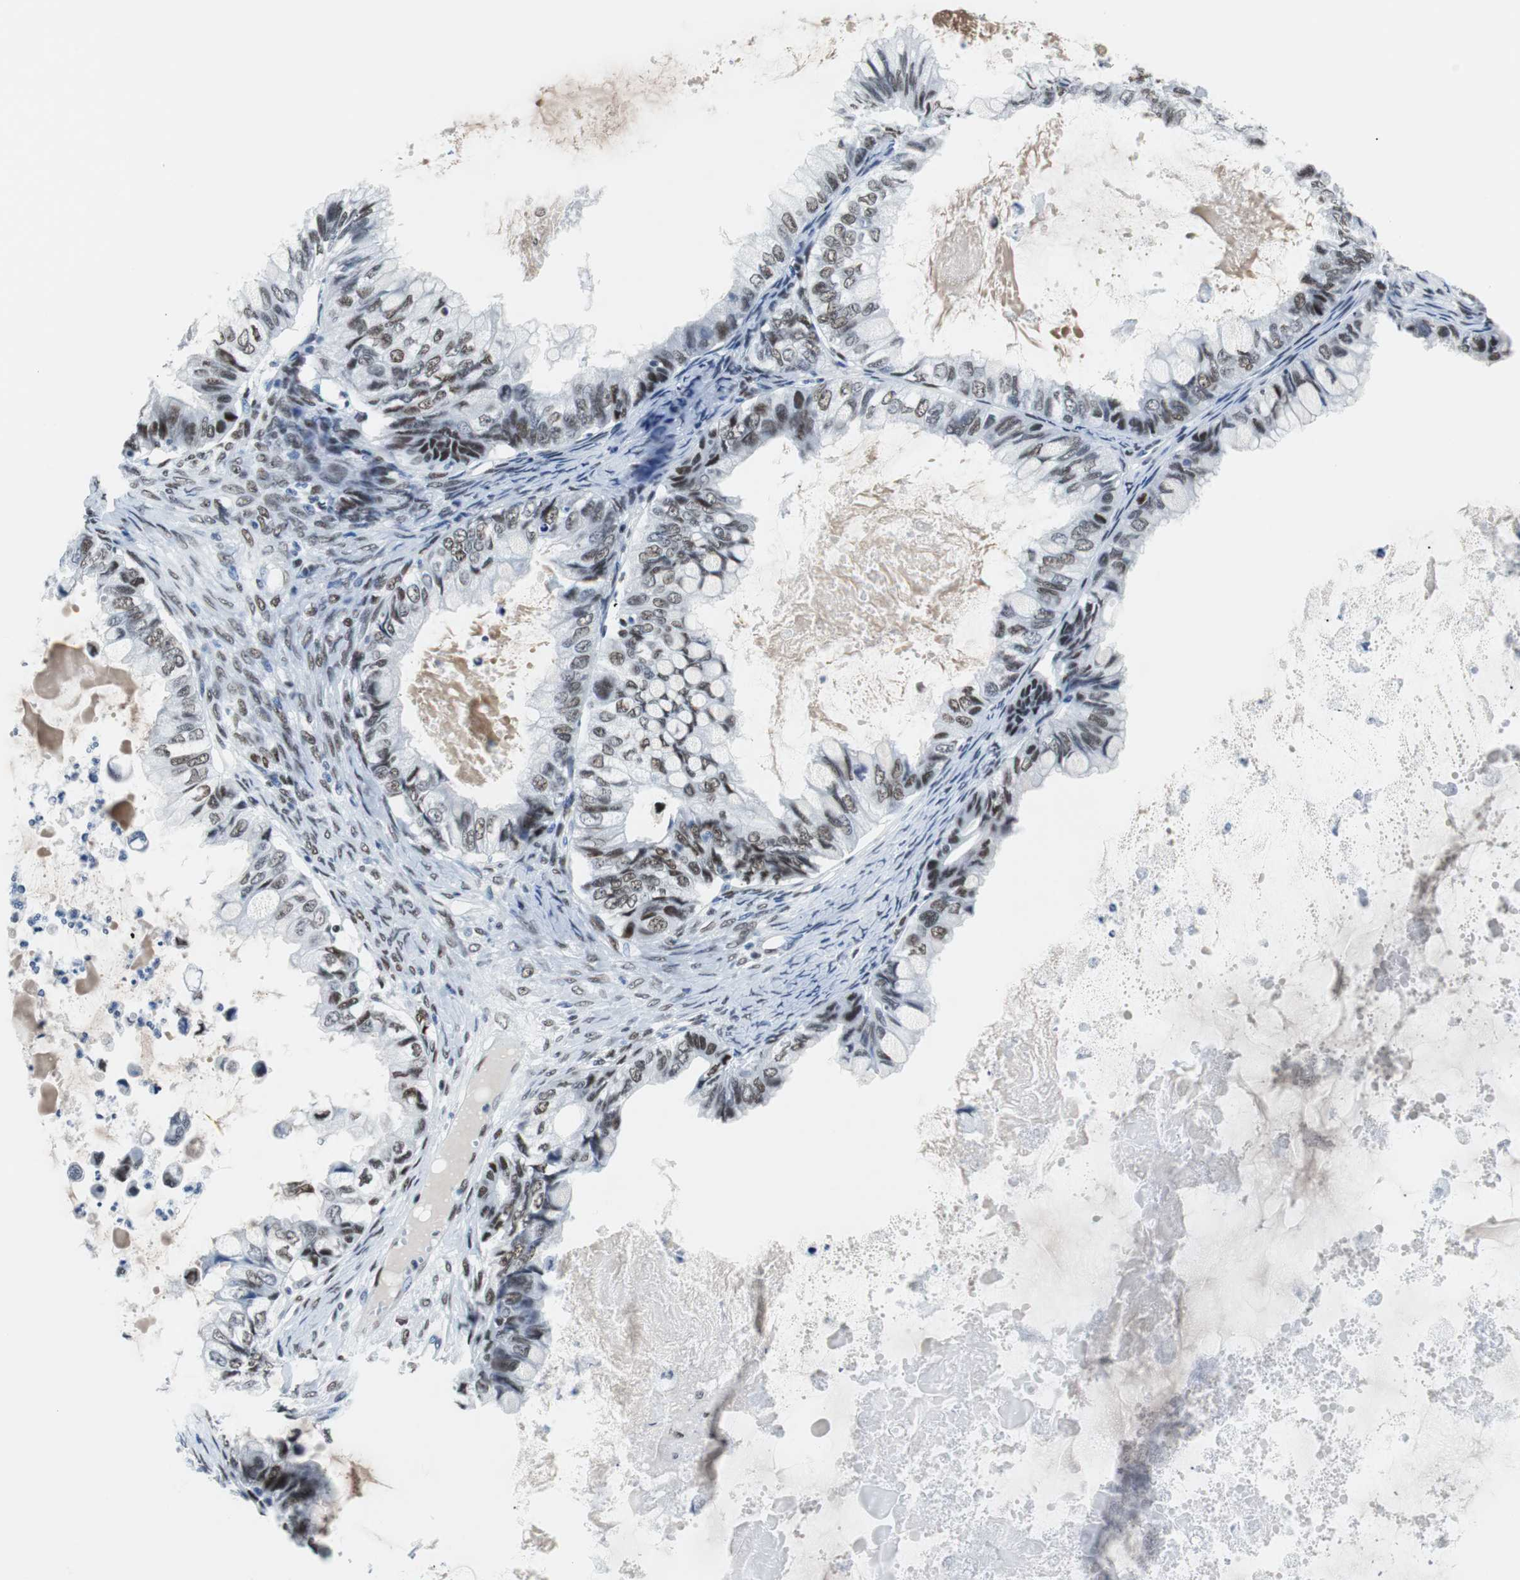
{"staining": {"intensity": "moderate", "quantity": ">75%", "location": "nuclear"}, "tissue": "ovarian cancer", "cell_type": "Tumor cells", "image_type": "cancer", "snomed": [{"axis": "morphology", "description": "Cystadenocarcinoma, mucinous, NOS"}, {"axis": "topography", "description": "Ovary"}], "caption": "Ovarian mucinous cystadenocarcinoma was stained to show a protein in brown. There is medium levels of moderate nuclear expression in approximately >75% of tumor cells.", "gene": "JUN", "patient": {"sex": "female", "age": 80}}